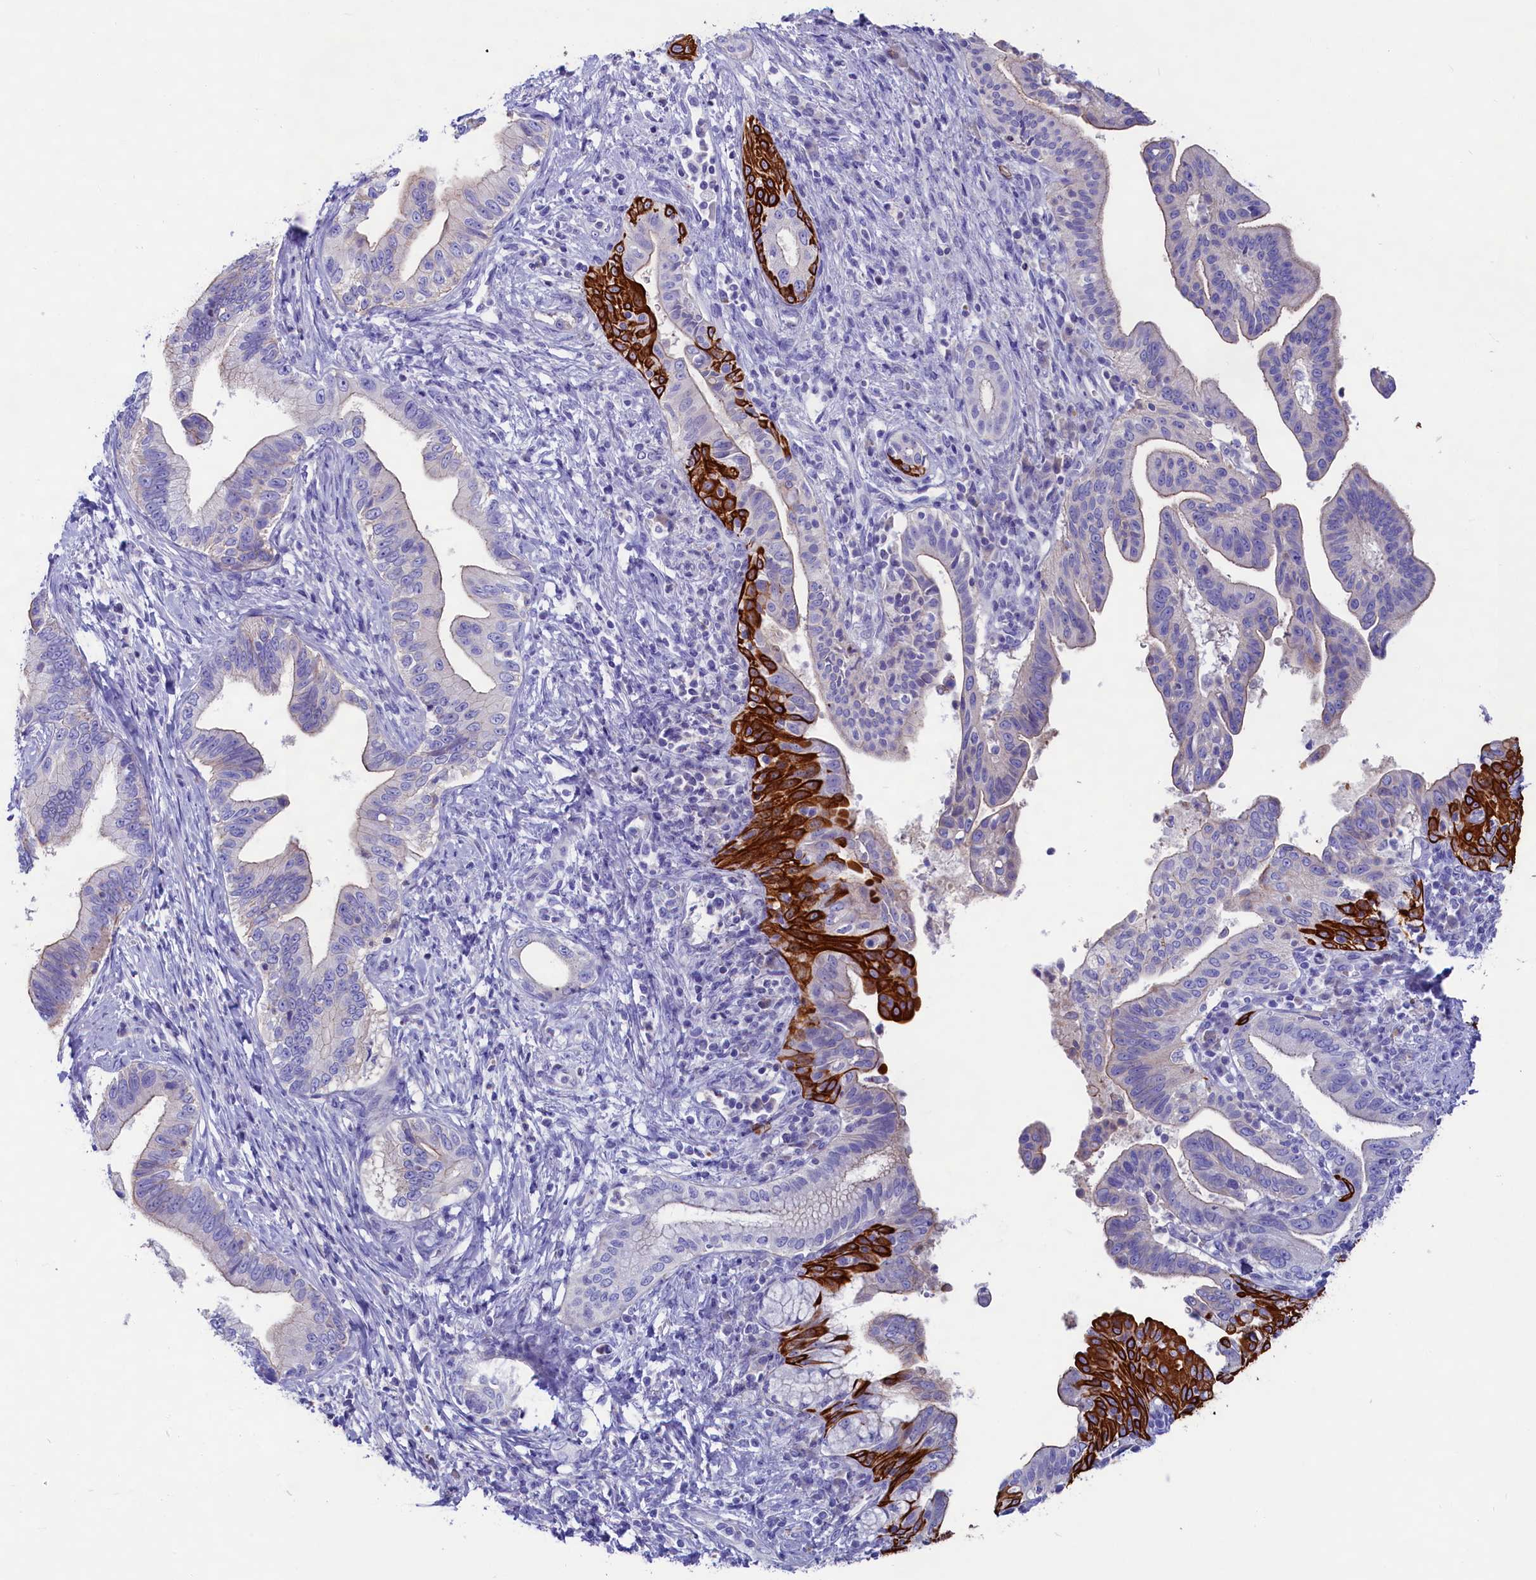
{"staining": {"intensity": "strong", "quantity": "<25%", "location": "cytoplasmic/membranous"}, "tissue": "pancreatic cancer", "cell_type": "Tumor cells", "image_type": "cancer", "snomed": [{"axis": "morphology", "description": "Adenocarcinoma, NOS"}, {"axis": "topography", "description": "Pancreas"}], "caption": "Immunohistochemistry (IHC) (DAB (3,3'-diaminobenzidine)) staining of human pancreatic cancer displays strong cytoplasmic/membranous protein staining in approximately <25% of tumor cells.", "gene": "SULT2A1", "patient": {"sex": "female", "age": 55}}